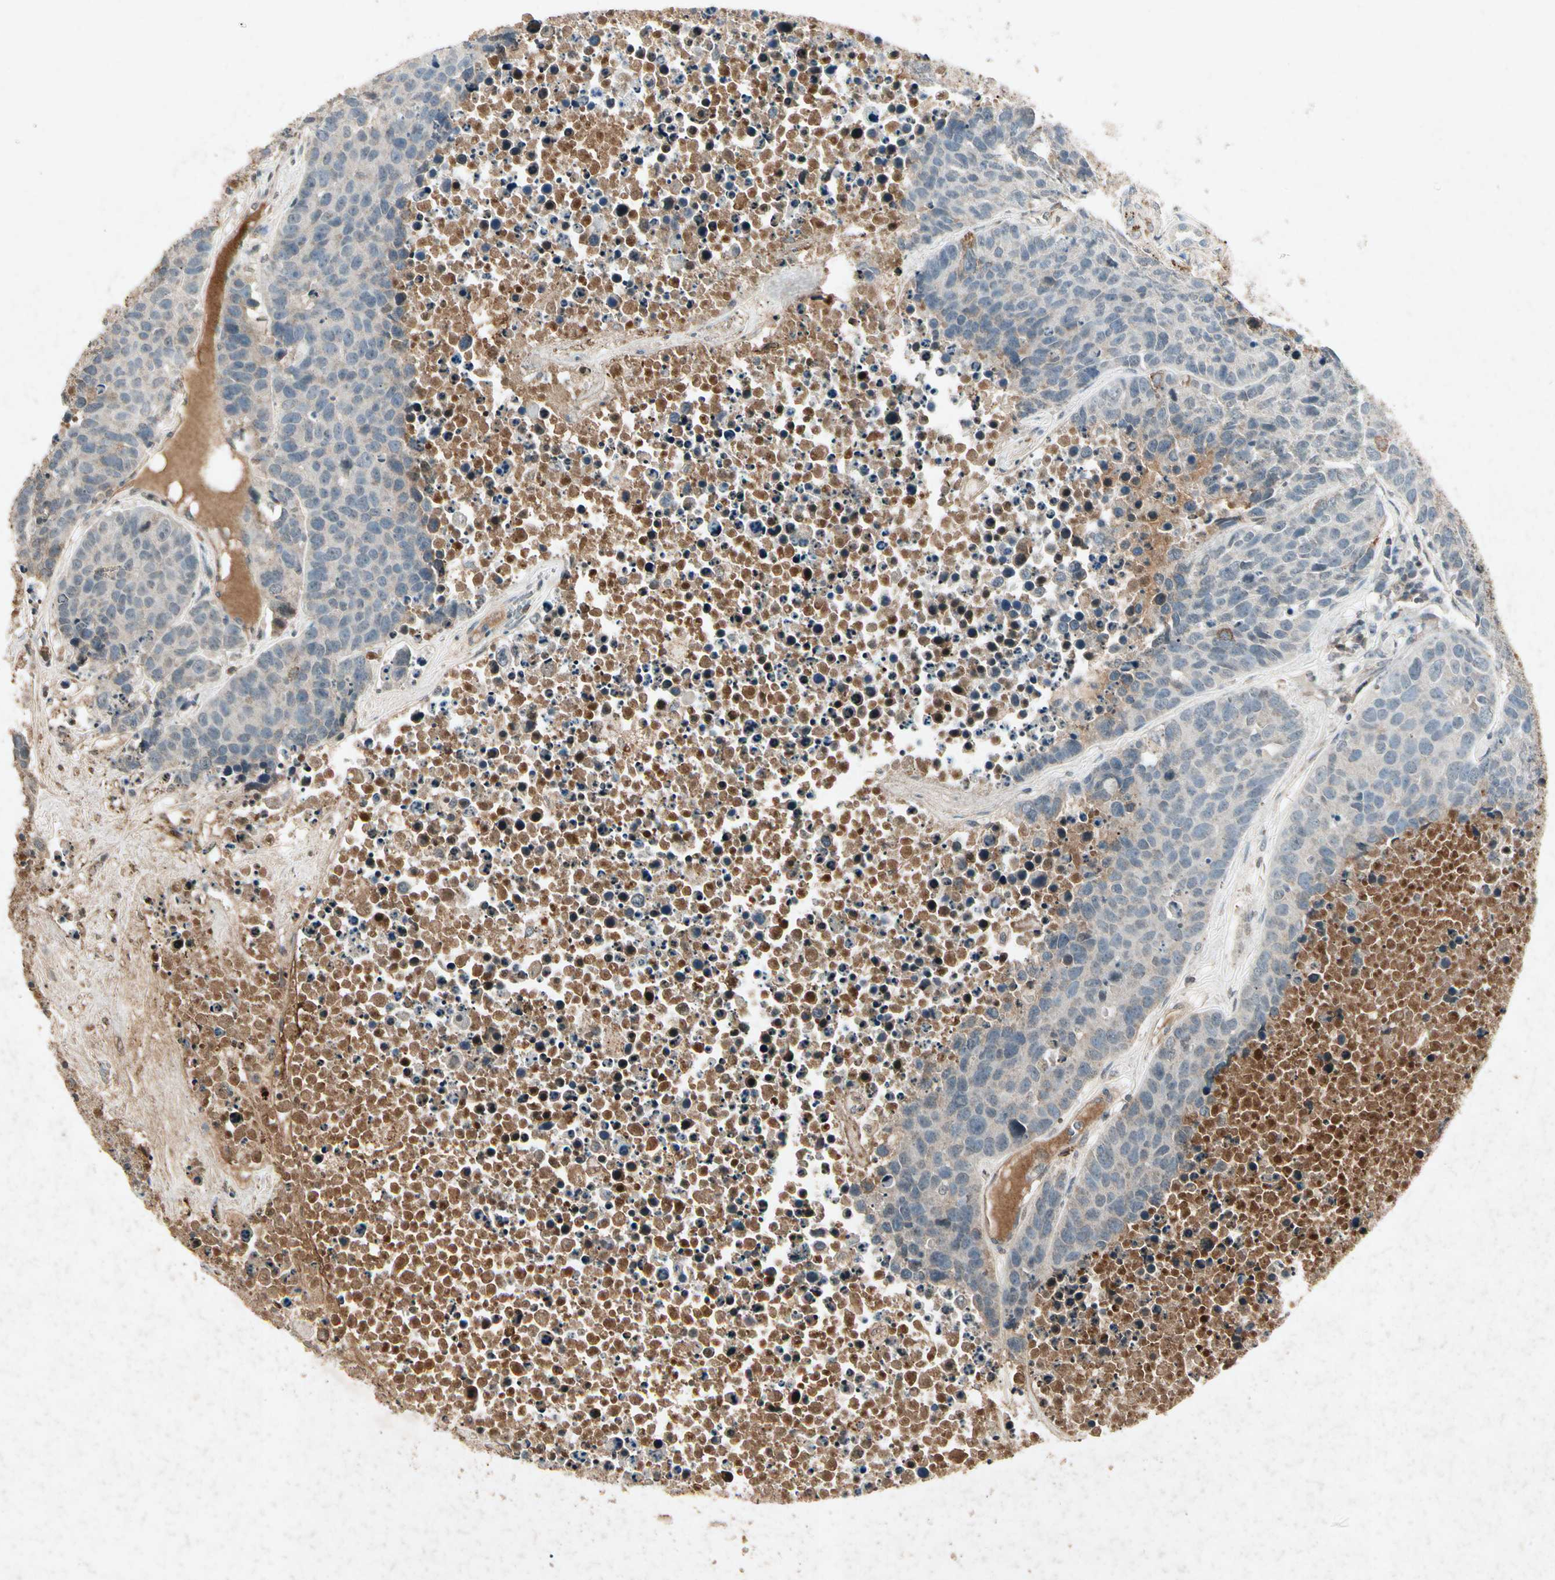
{"staining": {"intensity": "strong", "quantity": ">75%", "location": "cytoplasmic/membranous"}, "tissue": "carcinoid", "cell_type": "Tumor cells", "image_type": "cancer", "snomed": [{"axis": "morphology", "description": "Carcinoid, malignant, NOS"}, {"axis": "topography", "description": "Lung"}], "caption": "Protein expression analysis of human carcinoid reveals strong cytoplasmic/membranous staining in approximately >75% of tumor cells.", "gene": "GC", "patient": {"sex": "male", "age": 60}}